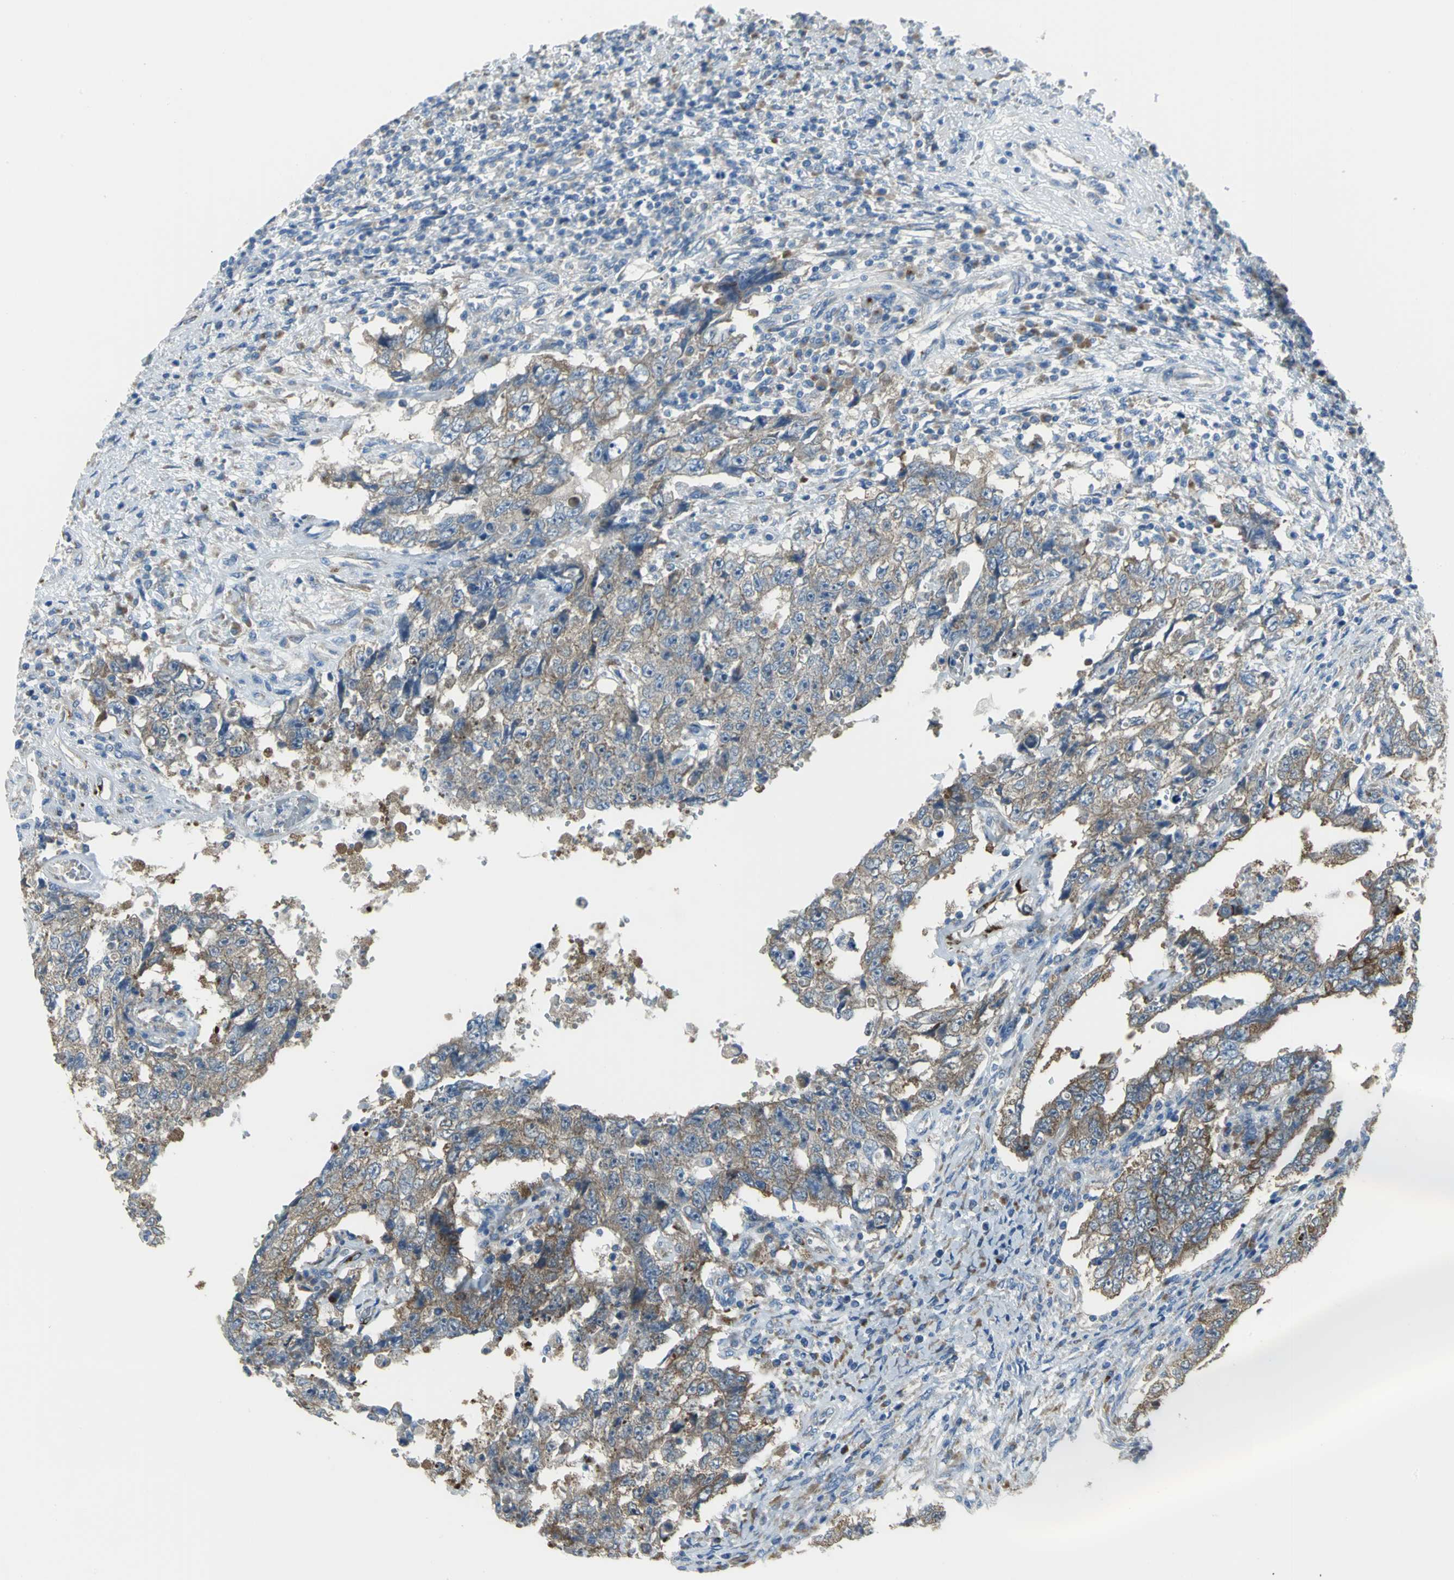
{"staining": {"intensity": "moderate", "quantity": ">75%", "location": "cytoplasmic/membranous"}, "tissue": "testis cancer", "cell_type": "Tumor cells", "image_type": "cancer", "snomed": [{"axis": "morphology", "description": "Carcinoma, Embryonal, NOS"}, {"axis": "topography", "description": "Testis"}], "caption": "A histopathology image of embryonal carcinoma (testis) stained for a protein exhibits moderate cytoplasmic/membranous brown staining in tumor cells.", "gene": "EIF5A", "patient": {"sex": "male", "age": 26}}